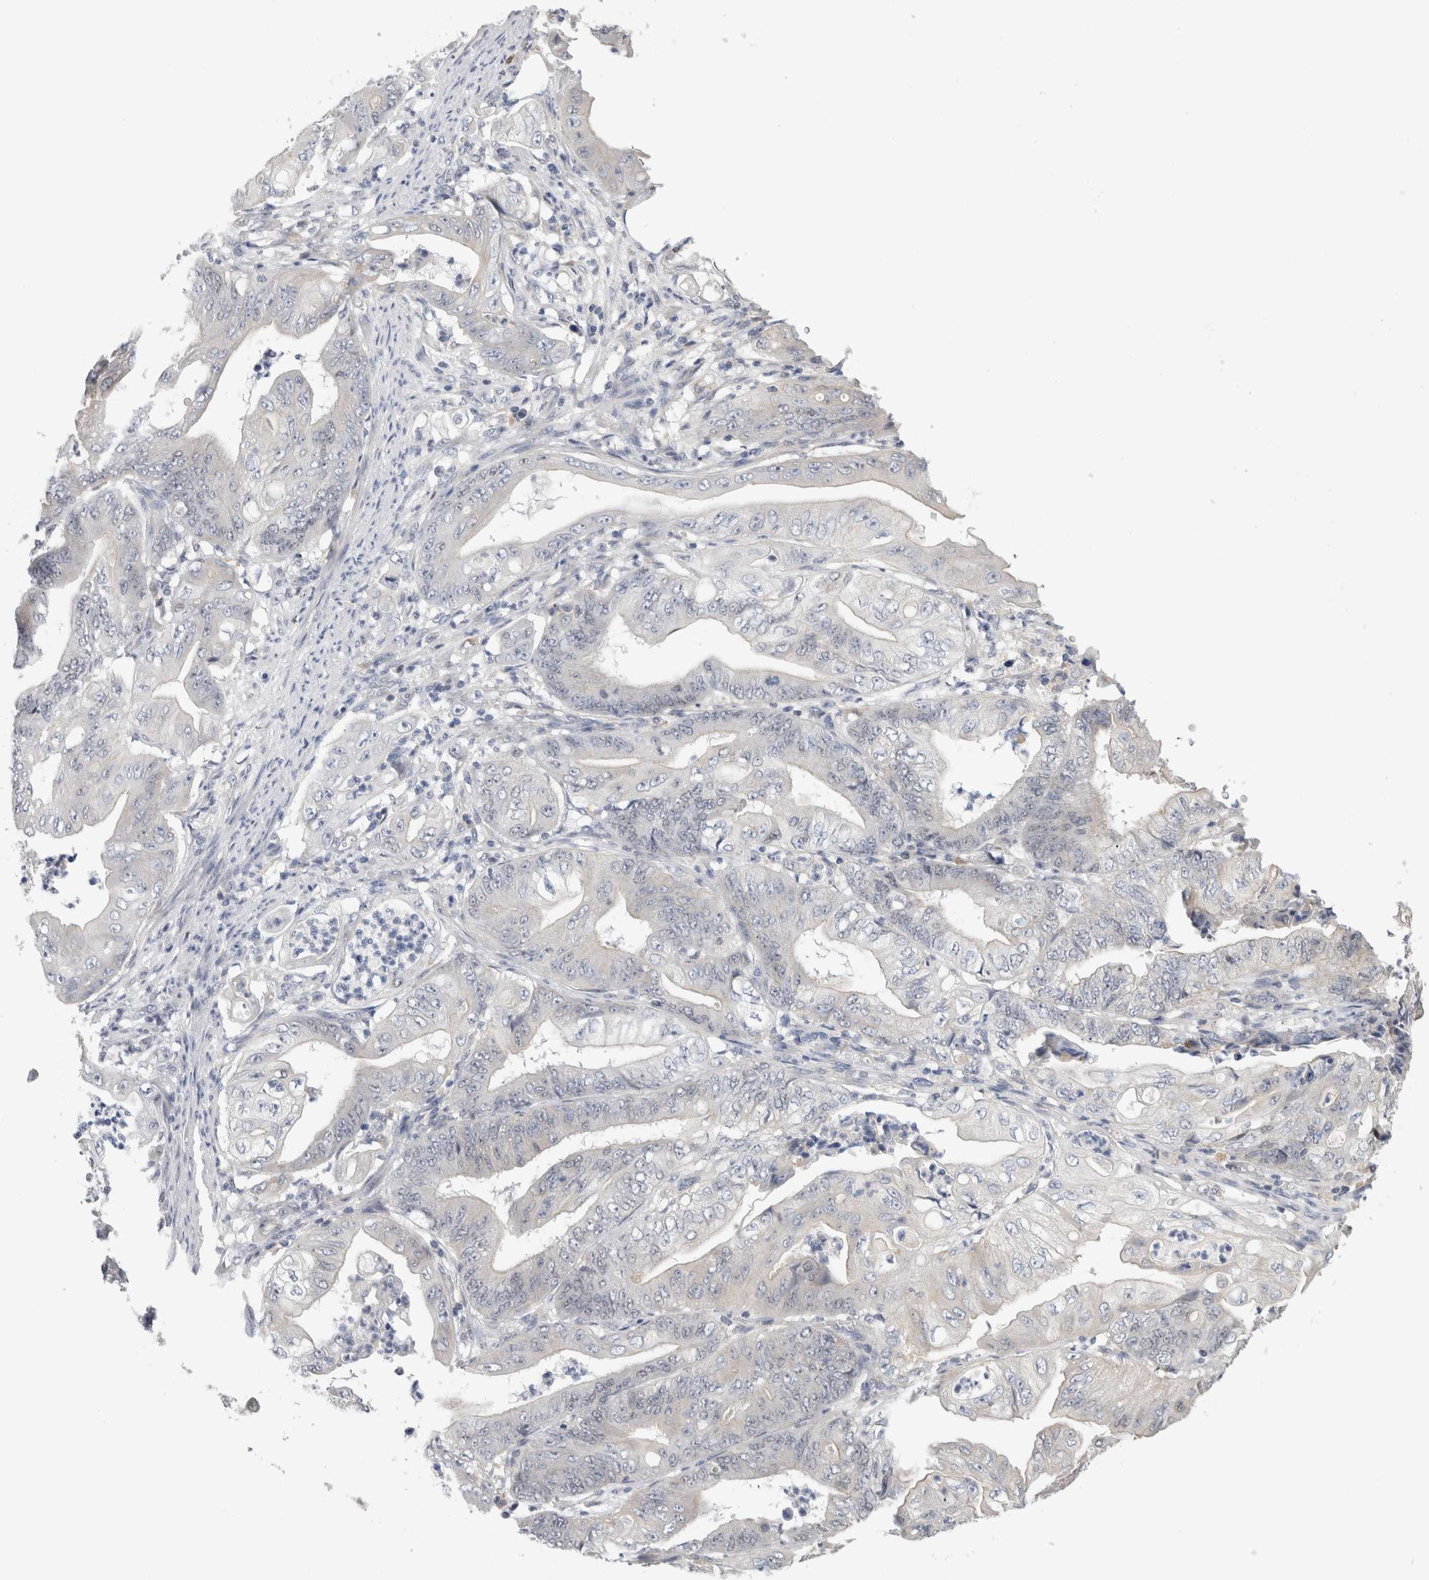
{"staining": {"intensity": "negative", "quantity": "none", "location": "none"}, "tissue": "stomach cancer", "cell_type": "Tumor cells", "image_type": "cancer", "snomed": [{"axis": "morphology", "description": "Adenocarcinoma, NOS"}, {"axis": "topography", "description": "Stomach"}], "caption": "Immunohistochemistry (IHC) histopathology image of neoplastic tissue: human stomach adenocarcinoma stained with DAB (3,3'-diaminobenzidine) exhibits no significant protein positivity in tumor cells.", "gene": "SYTL5", "patient": {"sex": "female", "age": 73}}